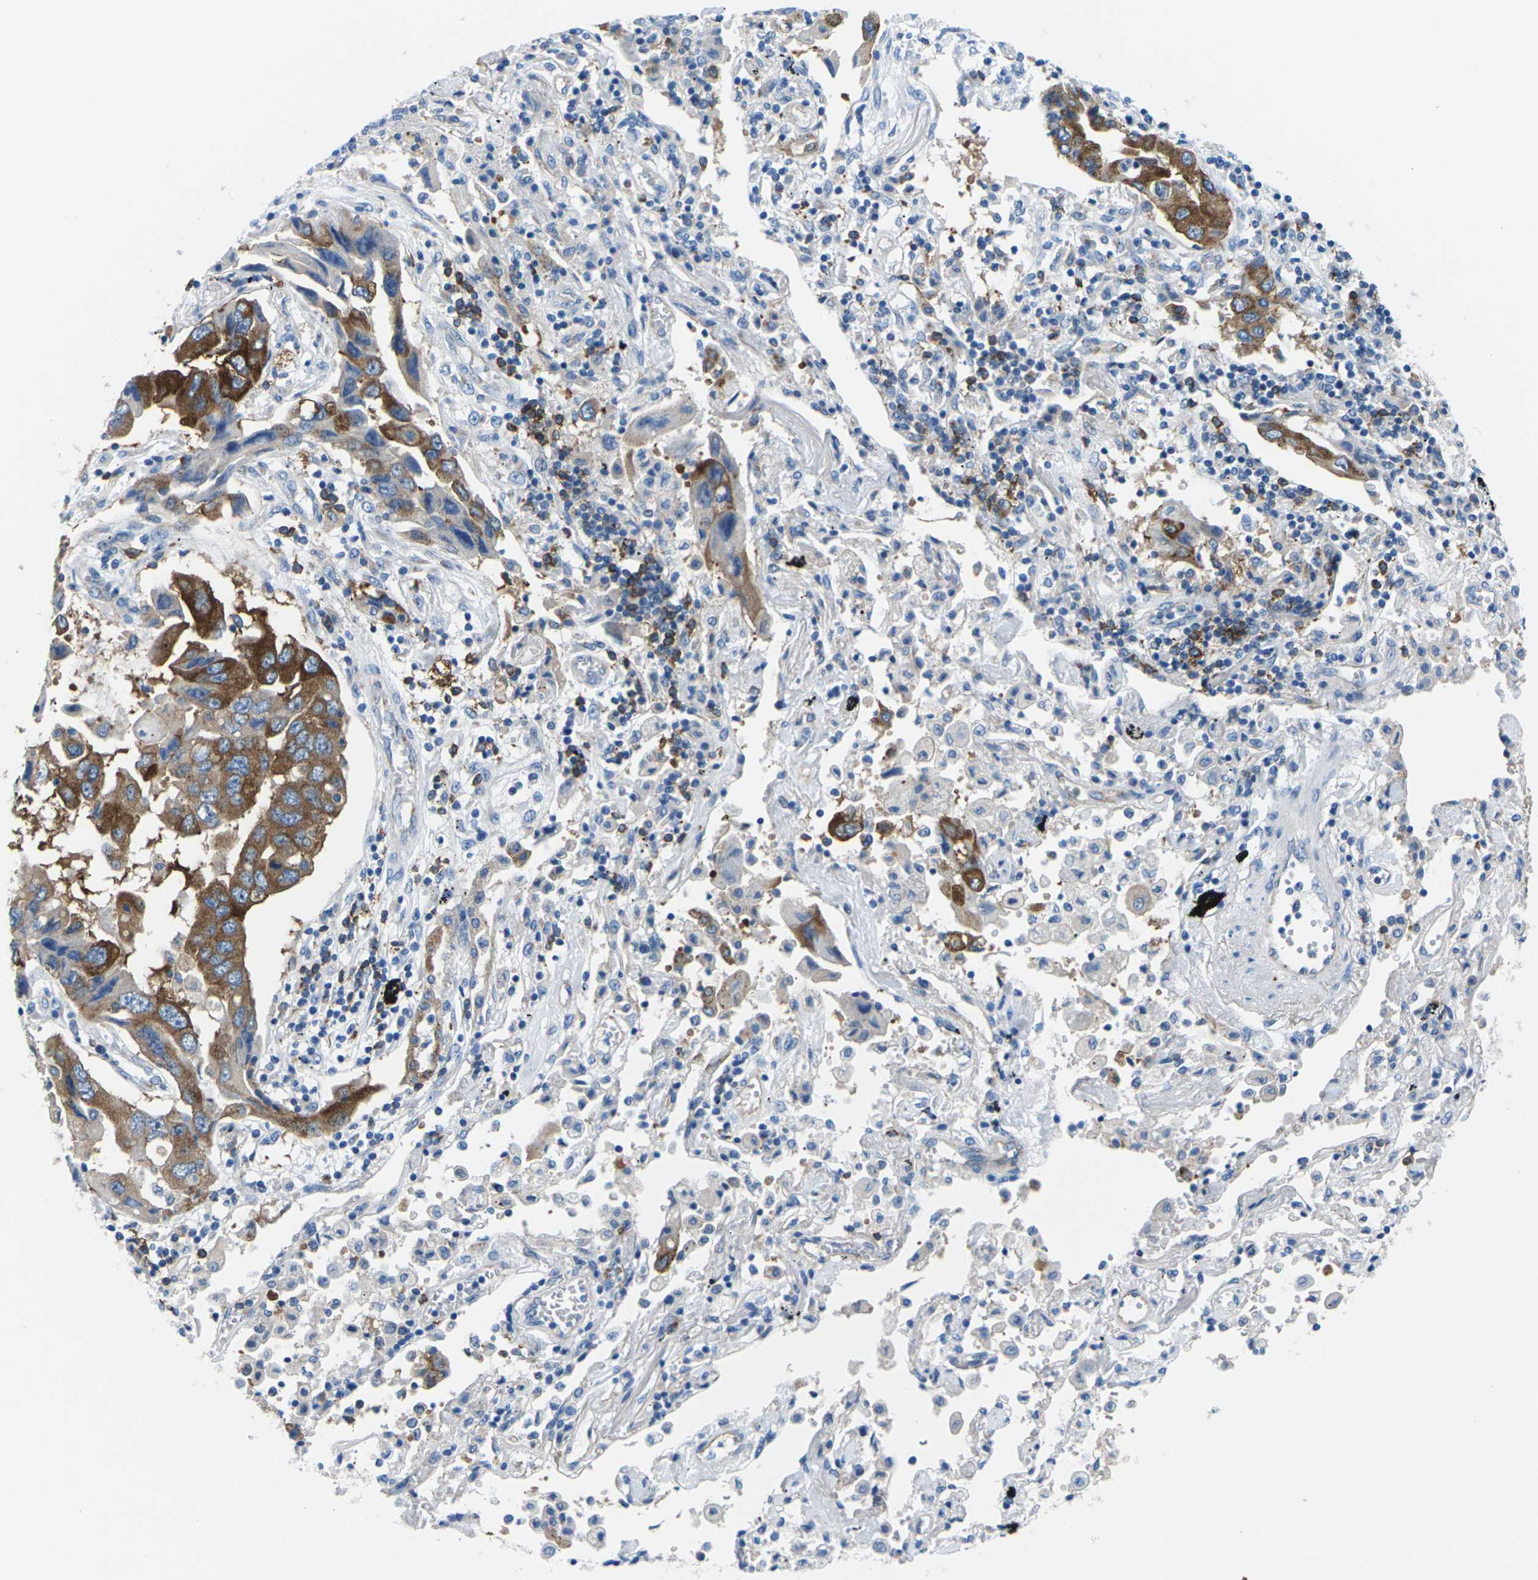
{"staining": {"intensity": "moderate", "quantity": ">75%", "location": "cytoplasmic/membranous"}, "tissue": "lung cancer", "cell_type": "Tumor cells", "image_type": "cancer", "snomed": [{"axis": "morphology", "description": "Adenocarcinoma, NOS"}, {"axis": "topography", "description": "Lung"}], "caption": "Protein staining exhibits moderate cytoplasmic/membranous staining in about >75% of tumor cells in lung adenocarcinoma.", "gene": "SYNGR2", "patient": {"sex": "female", "age": 65}}